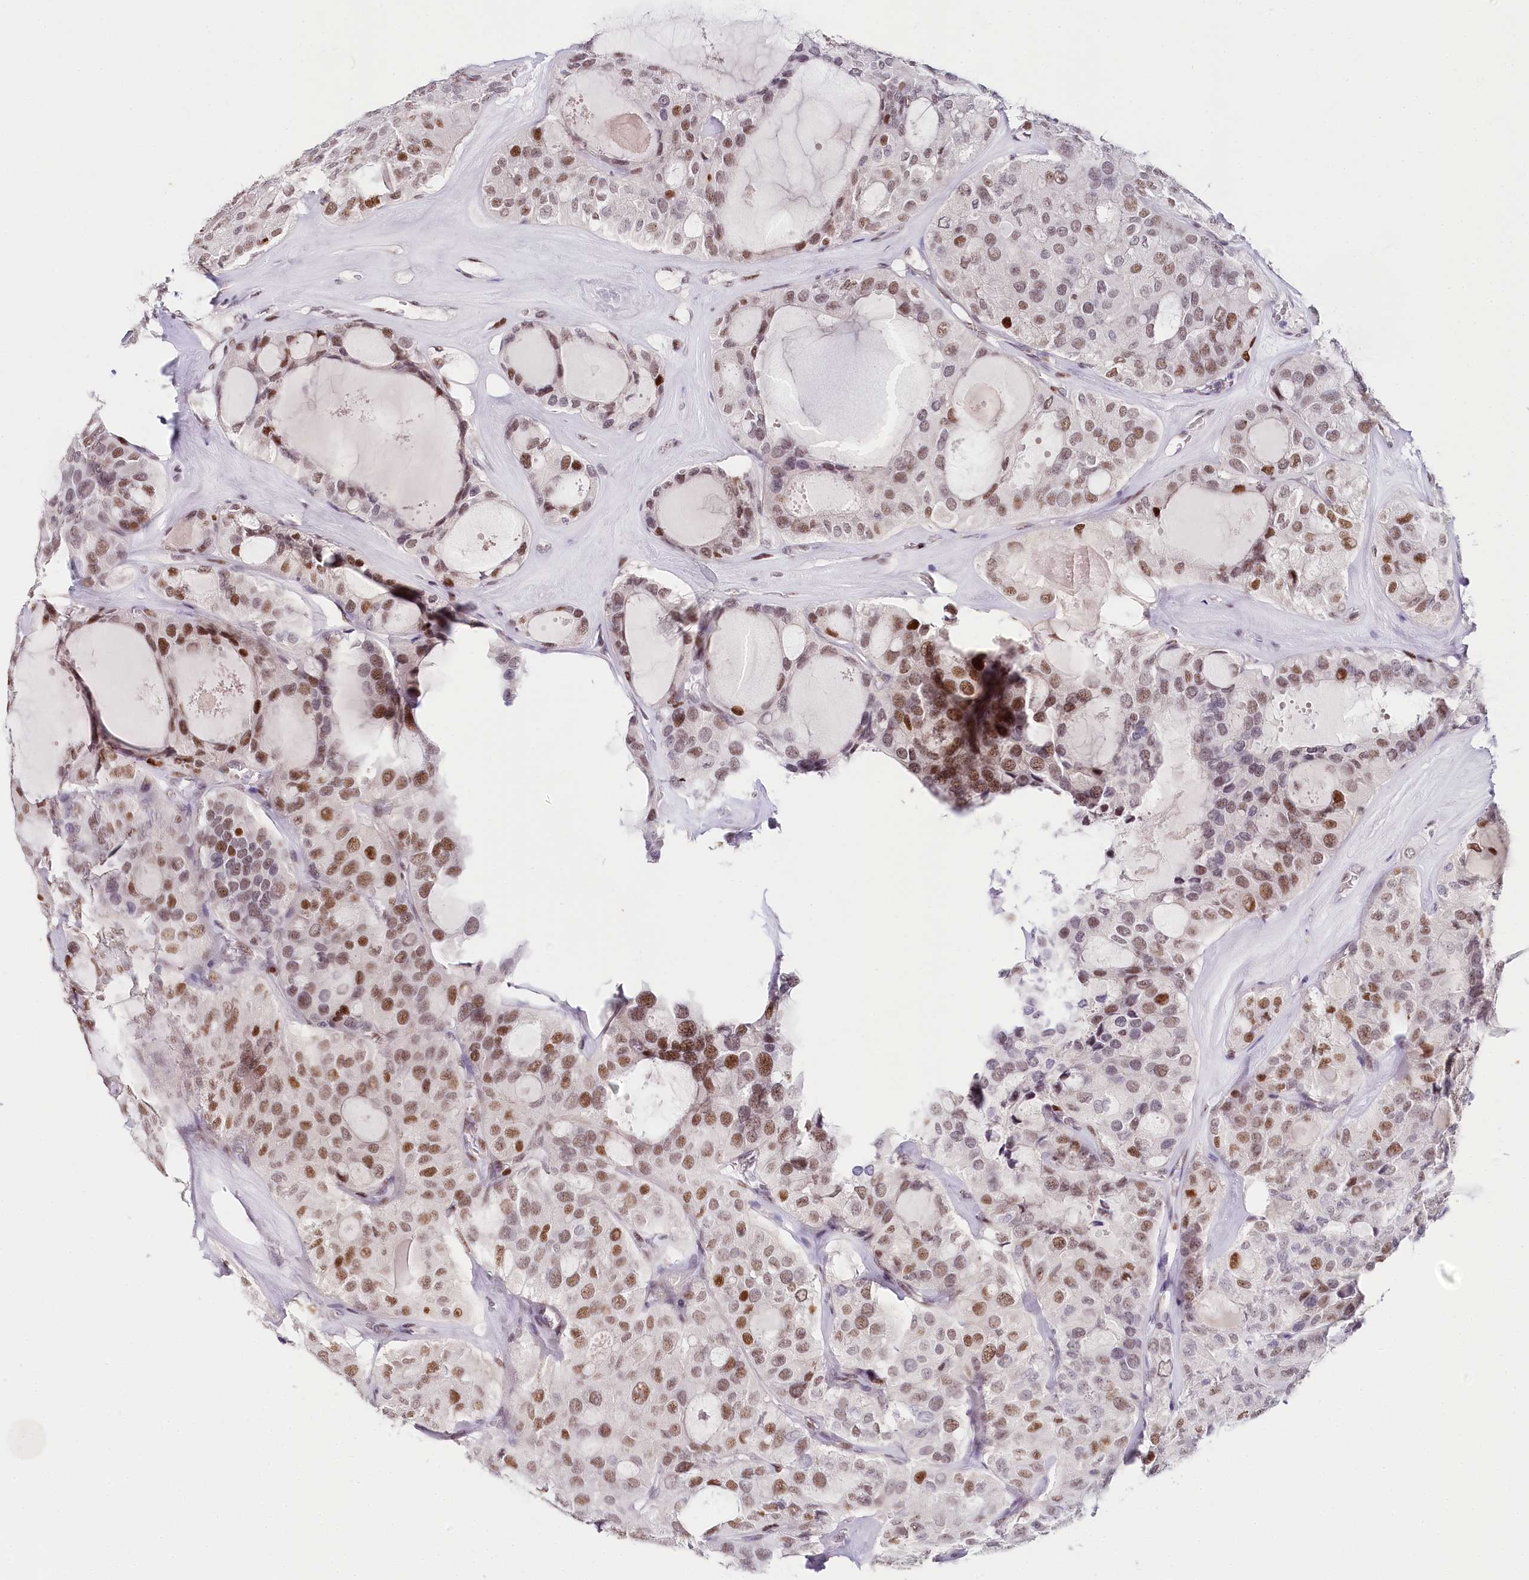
{"staining": {"intensity": "moderate", "quantity": "25%-75%", "location": "nuclear"}, "tissue": "thyroid cancer", "cell_type": "Tumor cells", "image_type": "cancer", "snomed": [{"axis": "morphology", "description": "Follicular adenoma carcinoma, NOS"}, {"axis": "topography", "description": "Thyroid gland"}], "caption": "Immunohistochemical staining of human follicular adenoma carcinoma (thyroid) displays medium levels of moderate nuclear protein positivity in approximately 25%-75% of tumor cells. Using DAB (3,3'-diaminobenzidine) (brown) and hematoxylin (blue) stains, captured at high magnification using brightfield microscopy.", "gene": "TP53", "patient": {"sex": "male", "age": 75}}